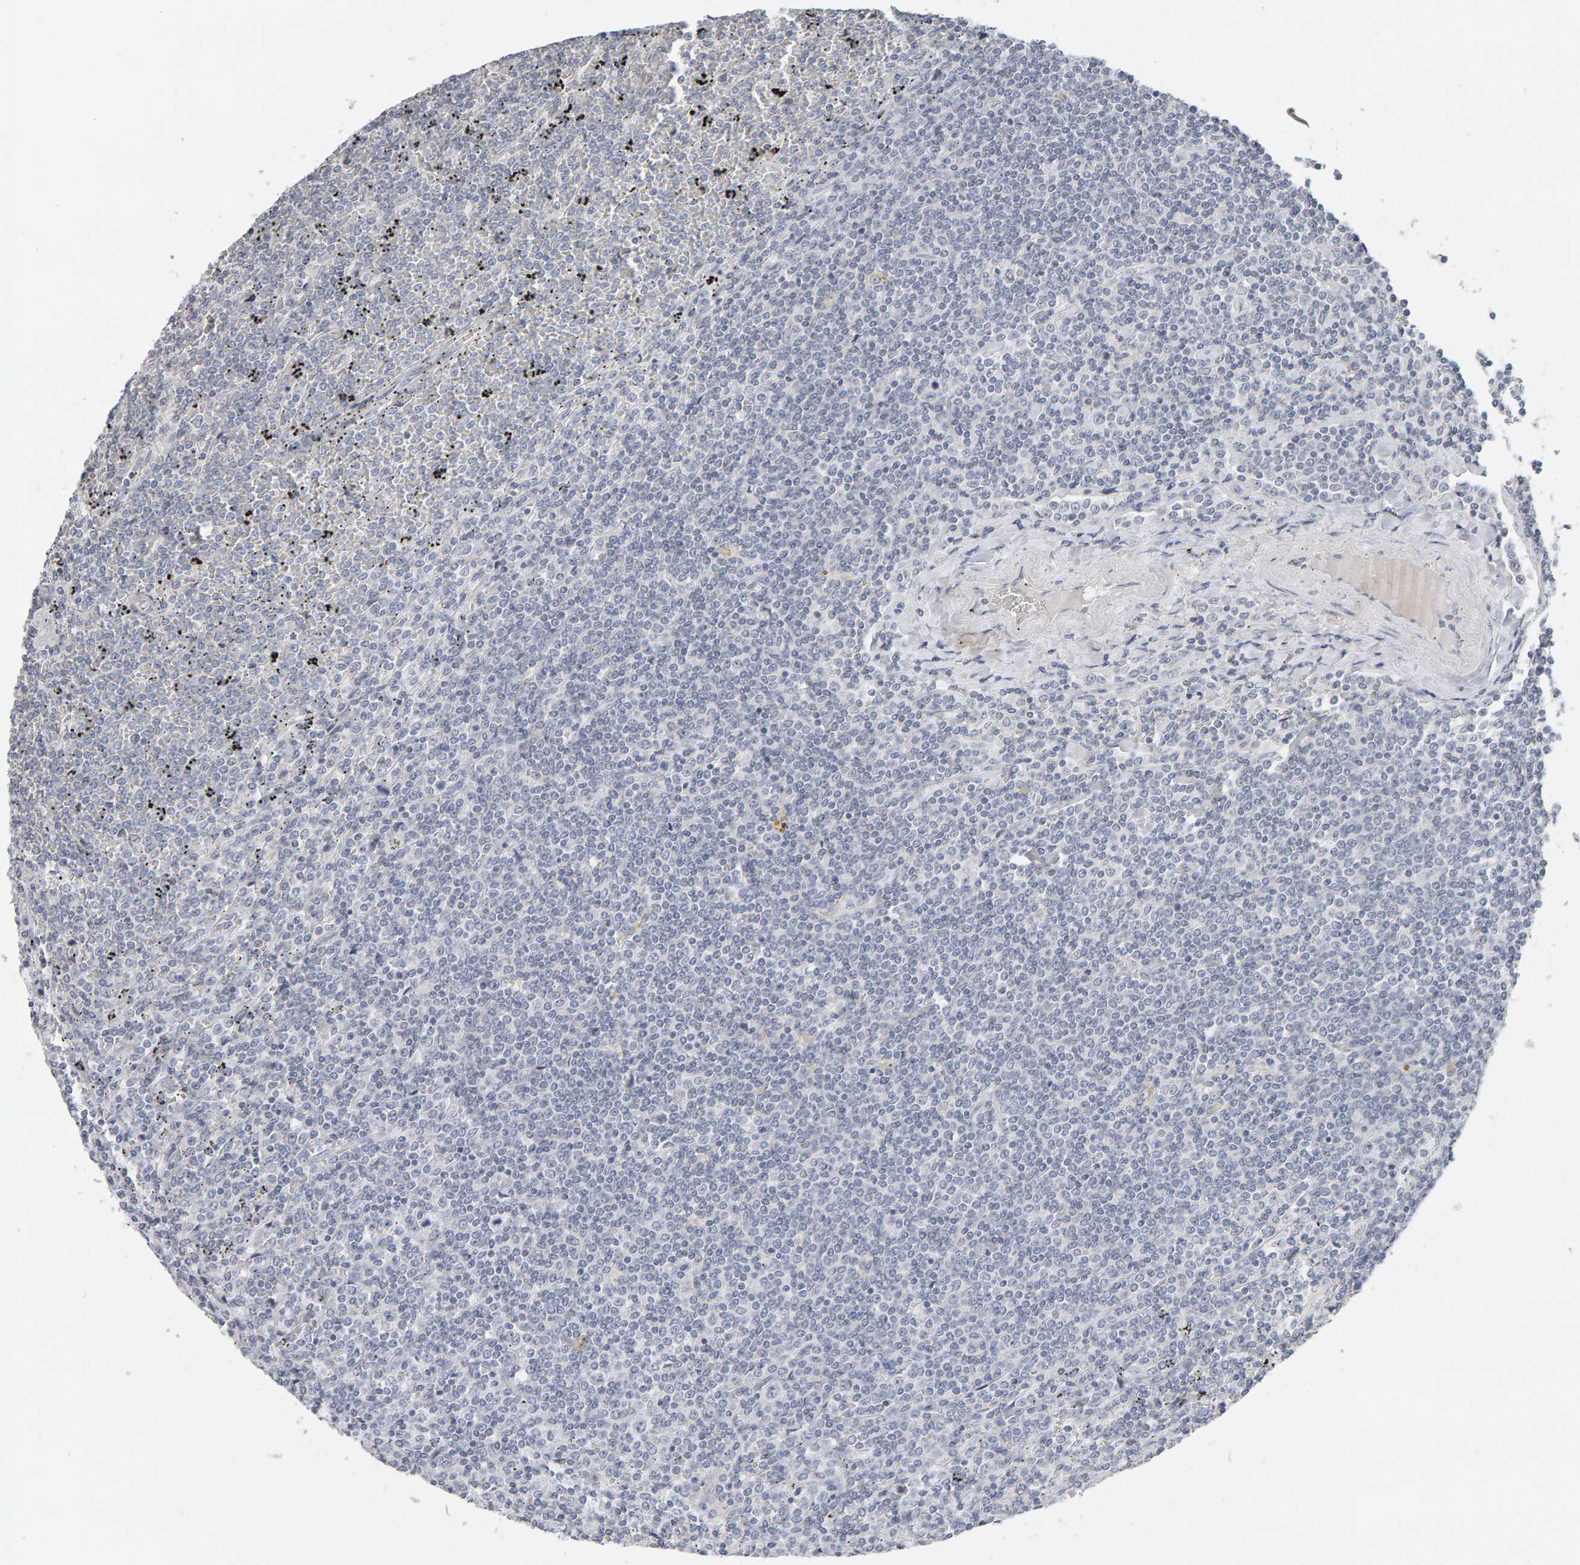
{"staining": {"intensity": "negative", "quantity": "none", "location": "none"}, "tissue": "lymphoma", "cell_type": "Tumor cells", "image_type": "cancer", "snomed": [{"axis": "morphology", "description": "Malignant lymphoma, non-Hodgkin's type, Low grade"}, {"axis": "topography", "description": "Spleen"}], "caption": "High magnification brightfield microscopy of low-grade malignant lymphoma, non-Hodgkin's type stained with DAB (brown) and counterstained with hematoxylin (blue): tumor cells show no significant positivity.", "gene": "HNF4A", "patient": {"sex": "female", "age": 19}}